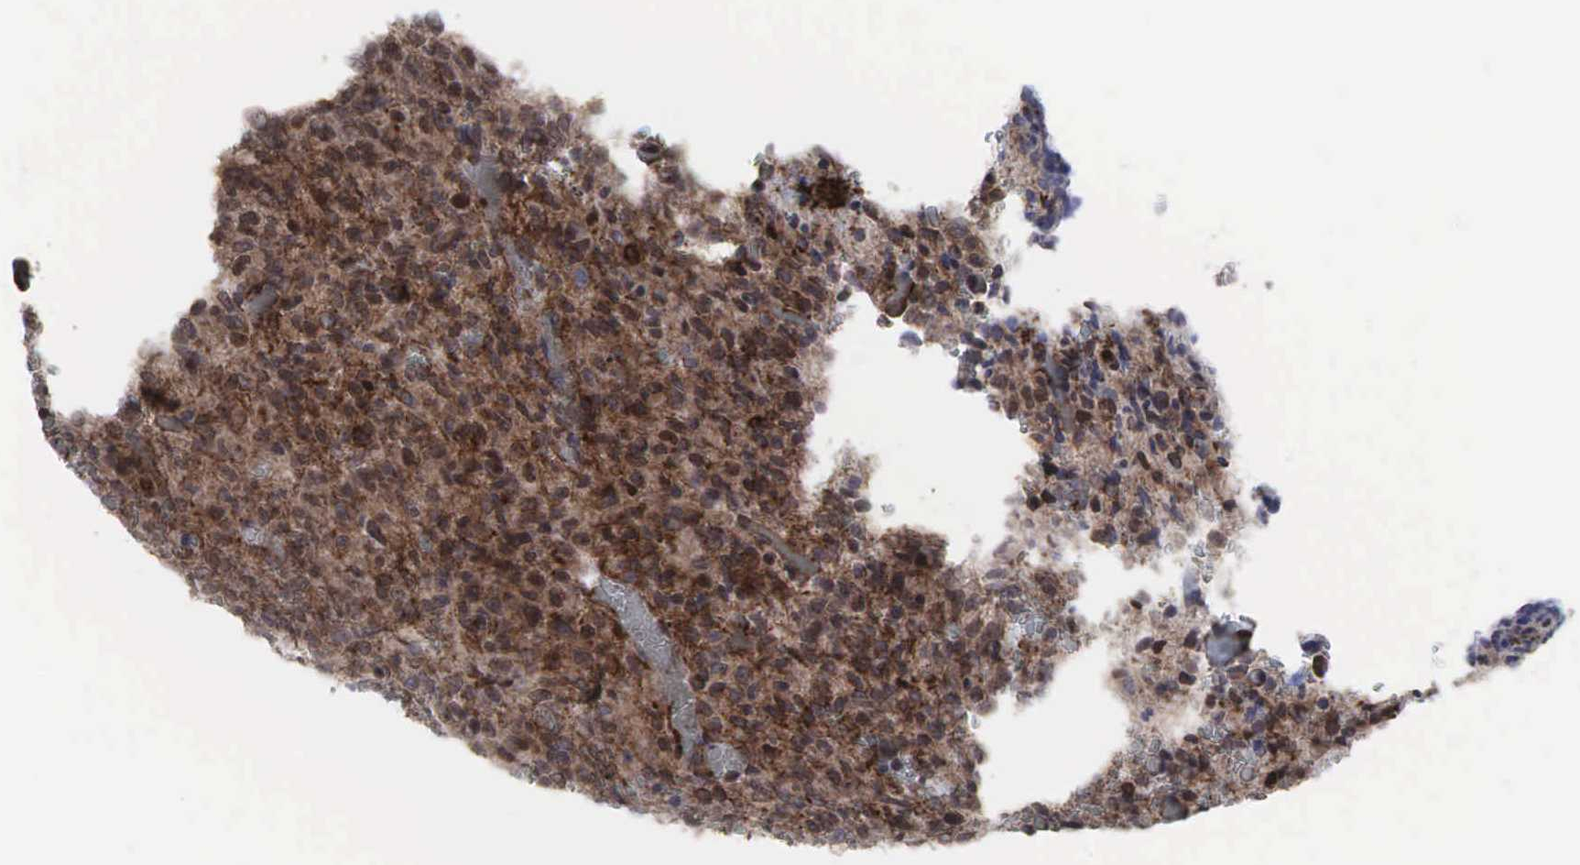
{"staining": {"intensity": "moderate", "quantity": ">75%", "location": "cytoplasmic/membranous,nuclear"}, "tissue": "glioma", "cell_type": "Tumor cells", "image_type": "cancer", "snomed": [{"axis": "morphology", "description": "Glioma, malignant, High grade"}, {"axis": "topography", "description": "Brain"}], "caption": "A photomicrograph of human malignant high-grade glioma stained for a protein shows moderate cytoplasmic/membranous and nuclear brown staining in tumor cells.", "gene": "GPRASP1", "patient": {"sex": "male", "age": 56}}